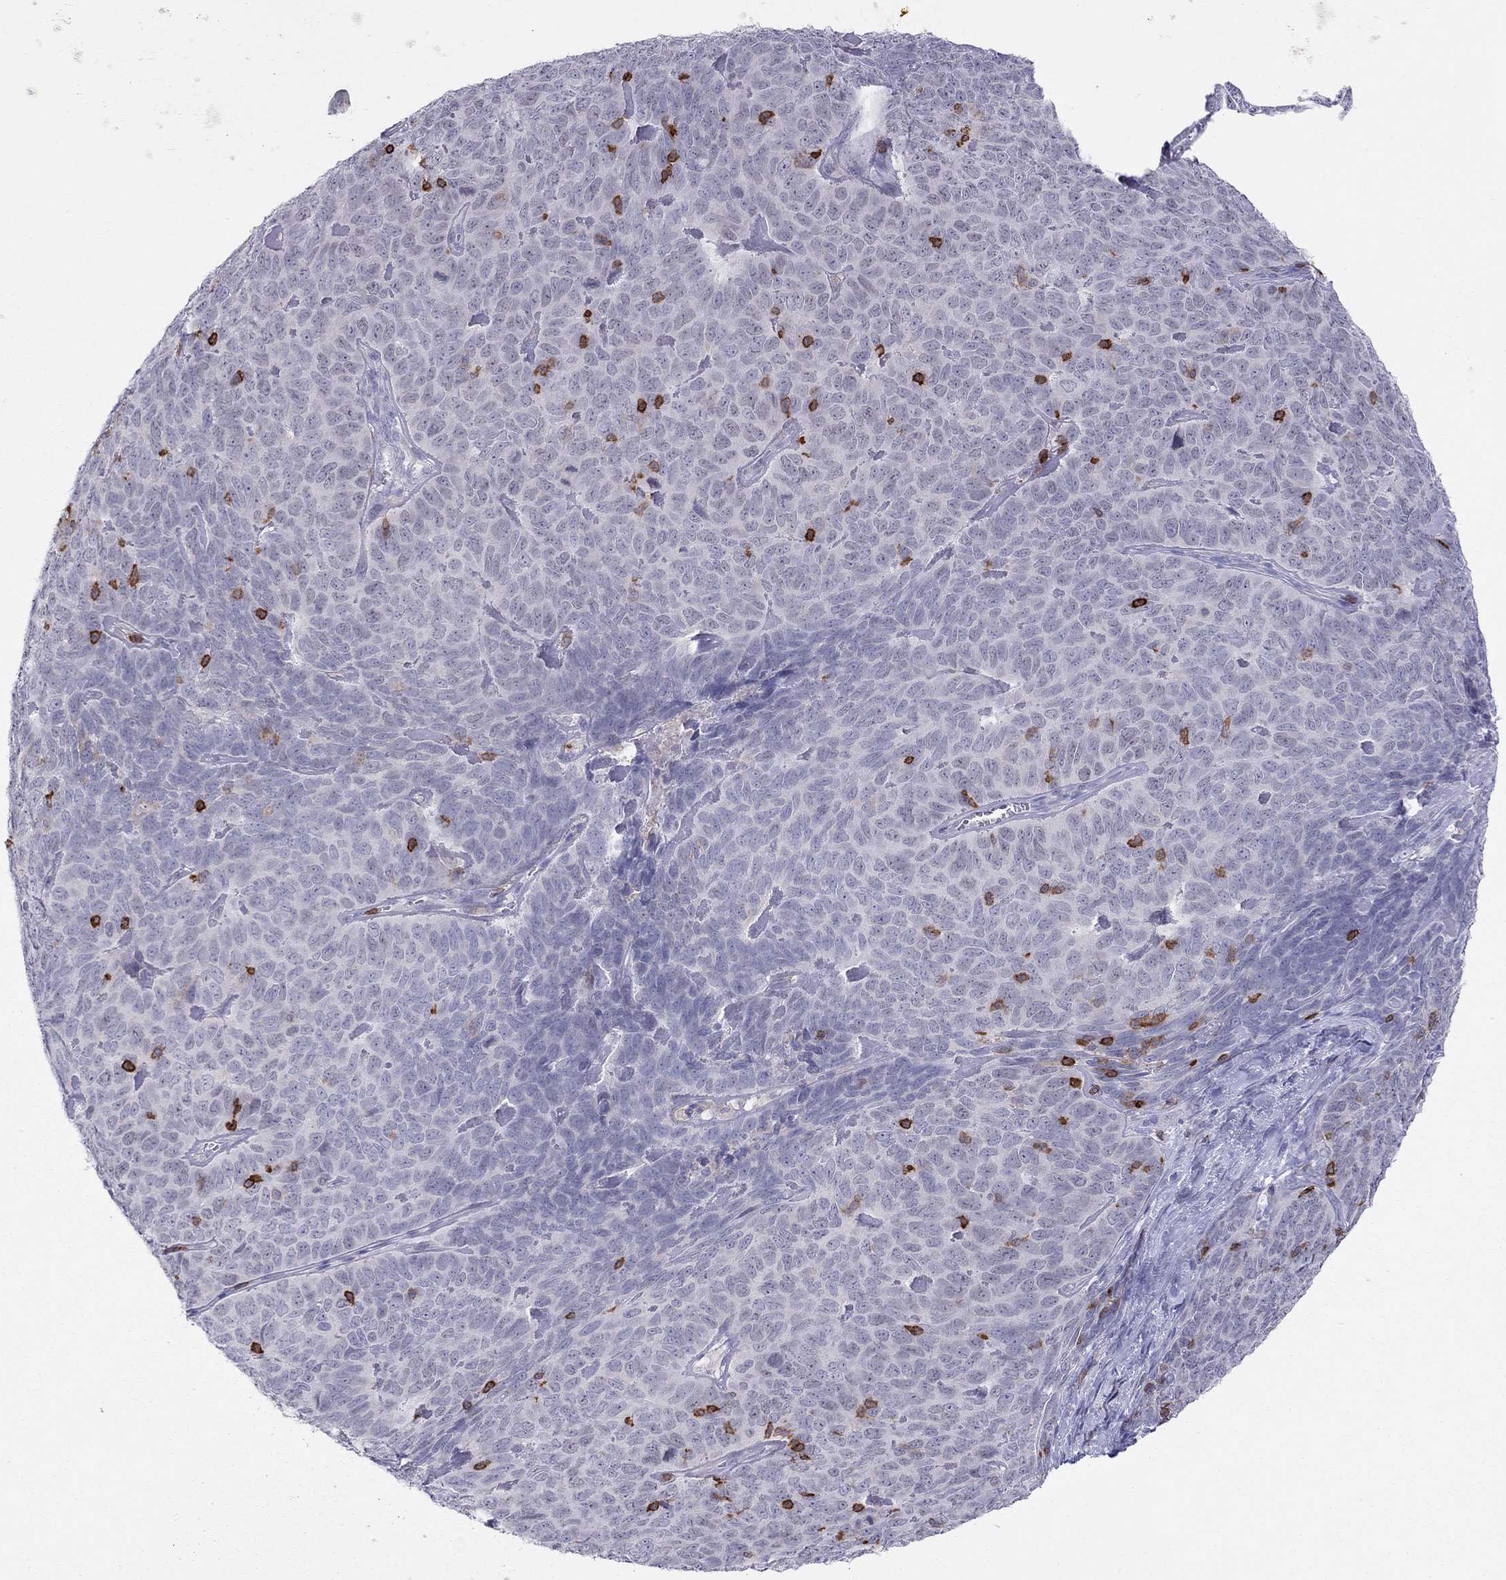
{"staining": {"intensity": "negative", "quantity": "none", "location": "none"}, "tissue": "skin cancer", "cell_type": "Tumor cells", "image_type": "cancer", "snomed": [{"axis": "morphology", "description": "Squamous cell carcinoma, NOS"}, {"axis": "topography", "description": "Skin"}, {"axis": "topography", "description": "Anal"}], "caption": "Human squamous cell carcinoma (skin) stained for a protein using IHC exhibits no expression in tumor cells.", "gene": "MND1", "patient": {"sex": "female", "age": 51}}